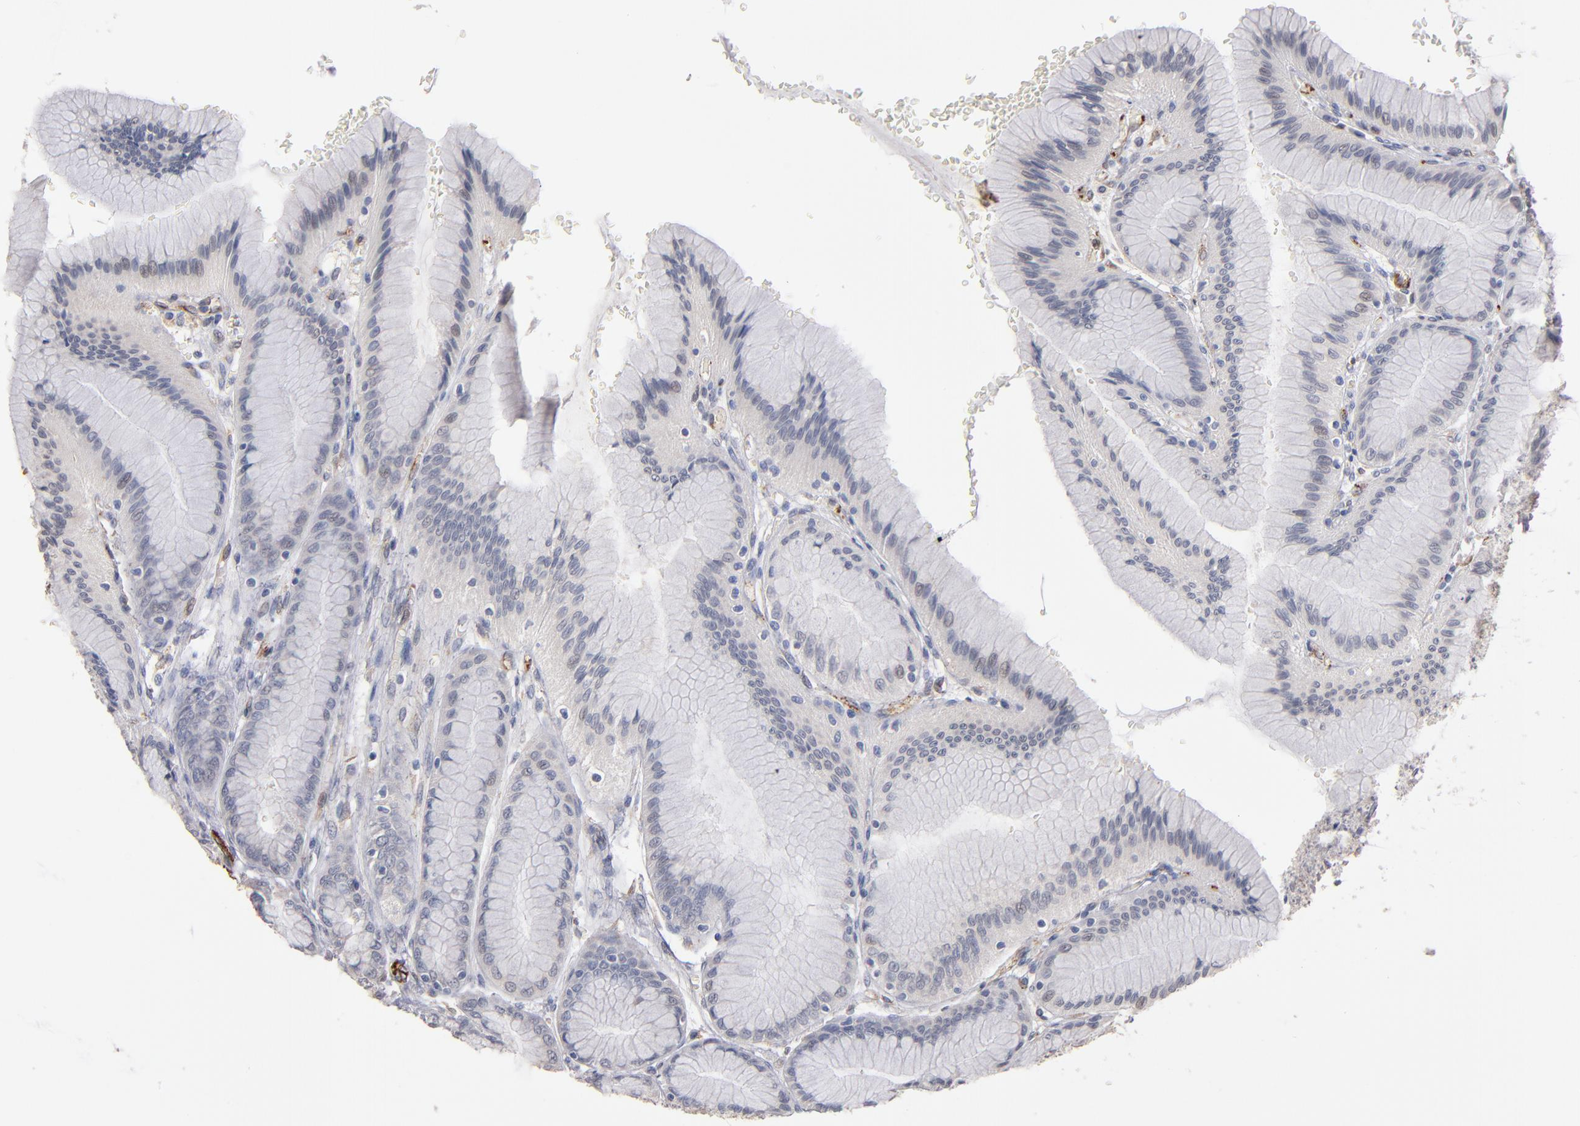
{"staining": {"intensity": "weak", "quantity": "<25%", "location": "cytoplasmic/membranous"}, "tissue": "stomach", "cell_type": "Glandular cells", "image_type": "normal", "snomed": [{"axis": "morphology", "description": "Normal tissue, NOS"}, {"axis": "morphology", "description": "Adenocarcinoma, NOS"}, {"axis": "topography", "description": "Stomach"}, {"axis": "topography", "description": "Stomach, lower"}], "caption": "A high-resolution micrograph shows immunohistochemistry staining of unremarkable stomach, which reveals no significant positivity in glandular cells. (DAB (3,3'-diaminobenzidine) immunohistochemistry, high magnification).", "gene": "SELP", "patient": {"sex": "female", "age": 65}}